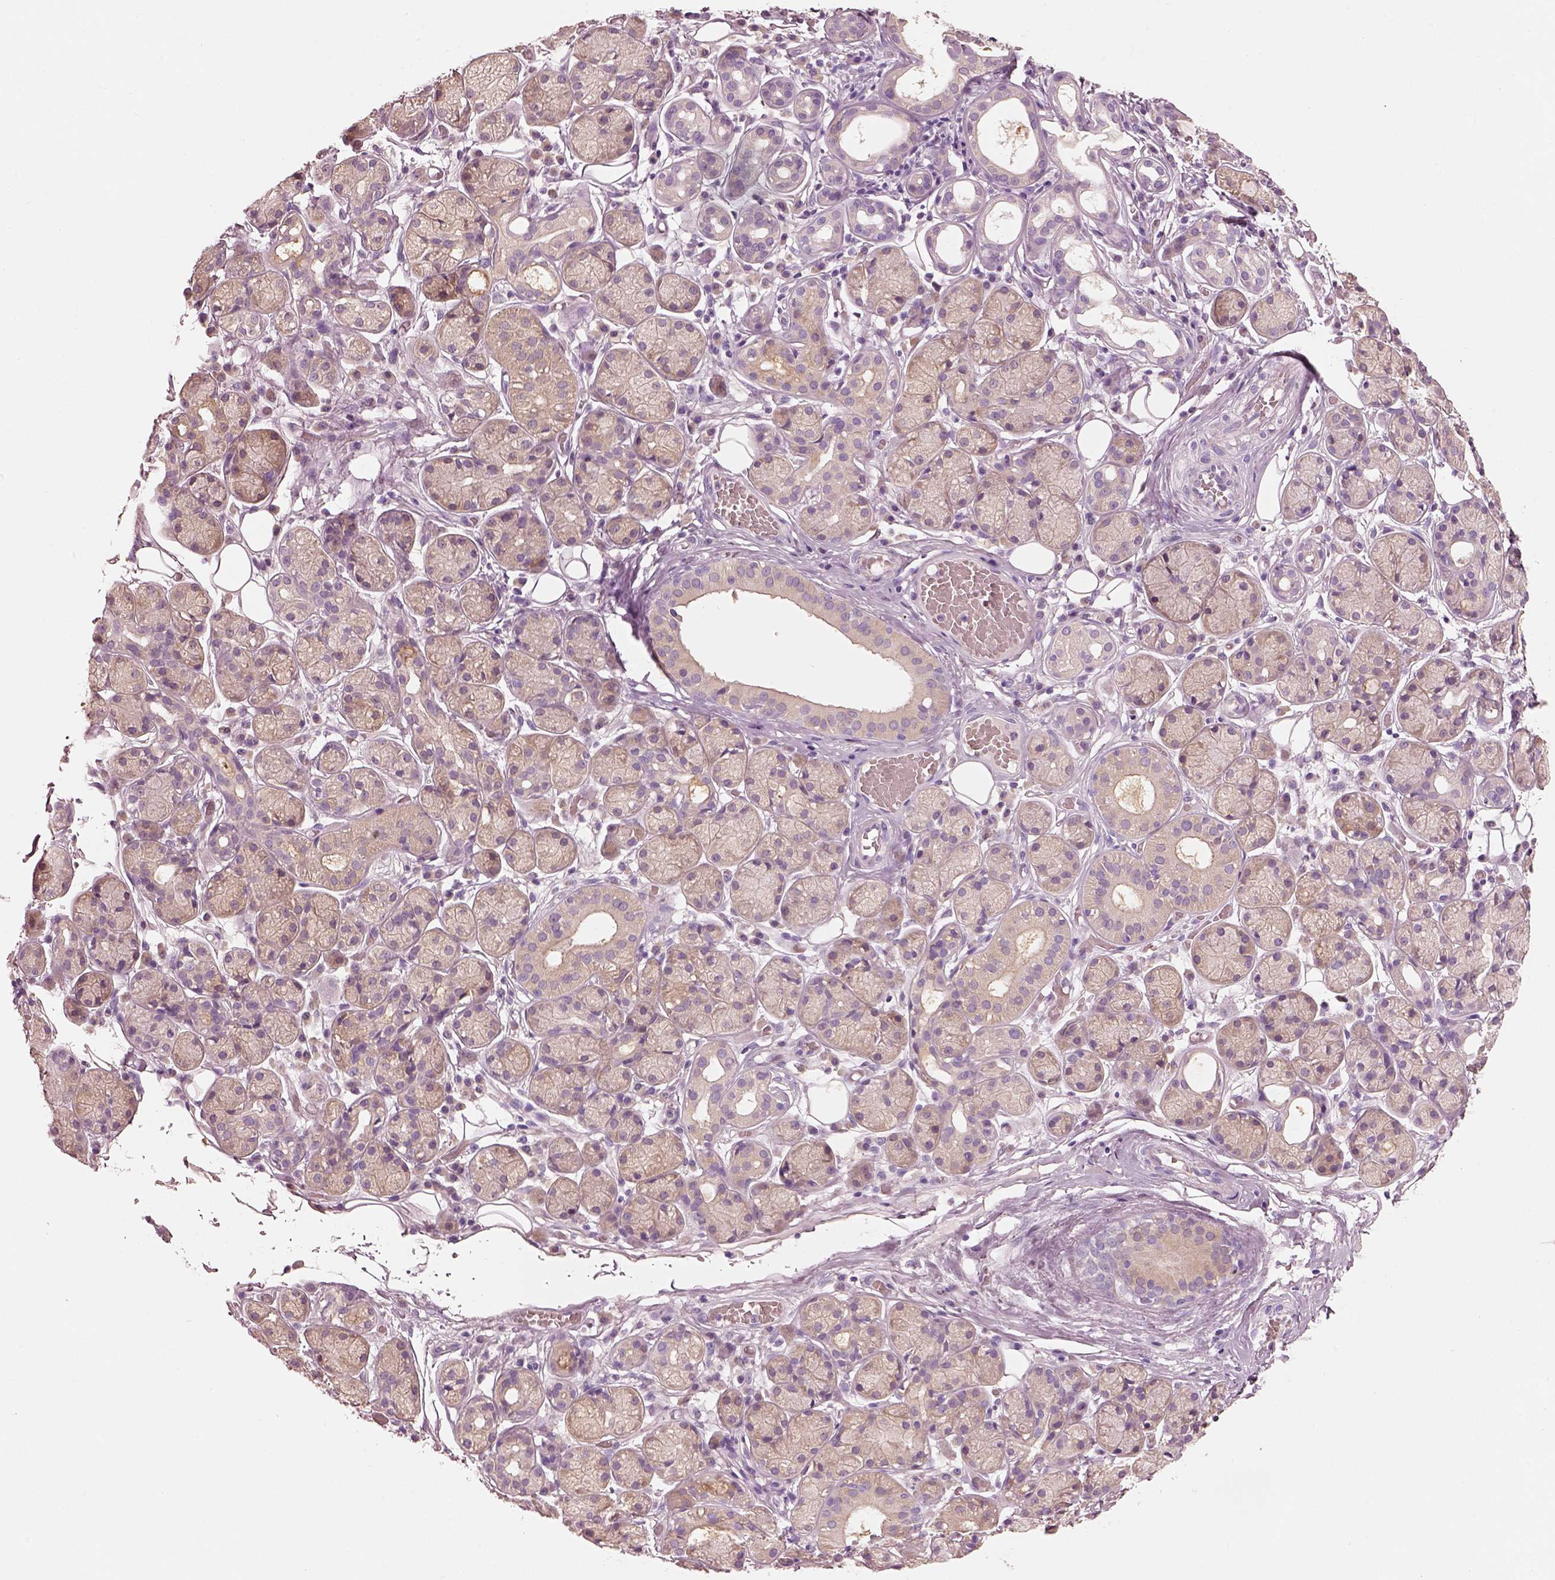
{"staining": {"intensity": "weak", "quantity": "25%-75%", "location": "cytoplasmic/membranous"}, "tissue": "salivary gland", "cell_type": "Glandular cells", "image_type": "normal", "snomed": [{"axis": "morphology", "description": "Normal tissue, NOS"}, {"axis": "topography", "description": "Salivary gland"}, {"axis": "topography", "description": "Peripheral nerve tissue"}], "caption": "Immunohistochemistry (IHC) micrograph of benign salivary gland: salivary gland stained using immunohistochemistry (IHC) displays low levels of weak protein expression localized specifically in the cytoplasmic/membranous of glandular cells, appearing as a cytoplasmic/membranous brown color.", "gene": "ELSPBP1", "patient": {"sex": "male", "age": 71}}